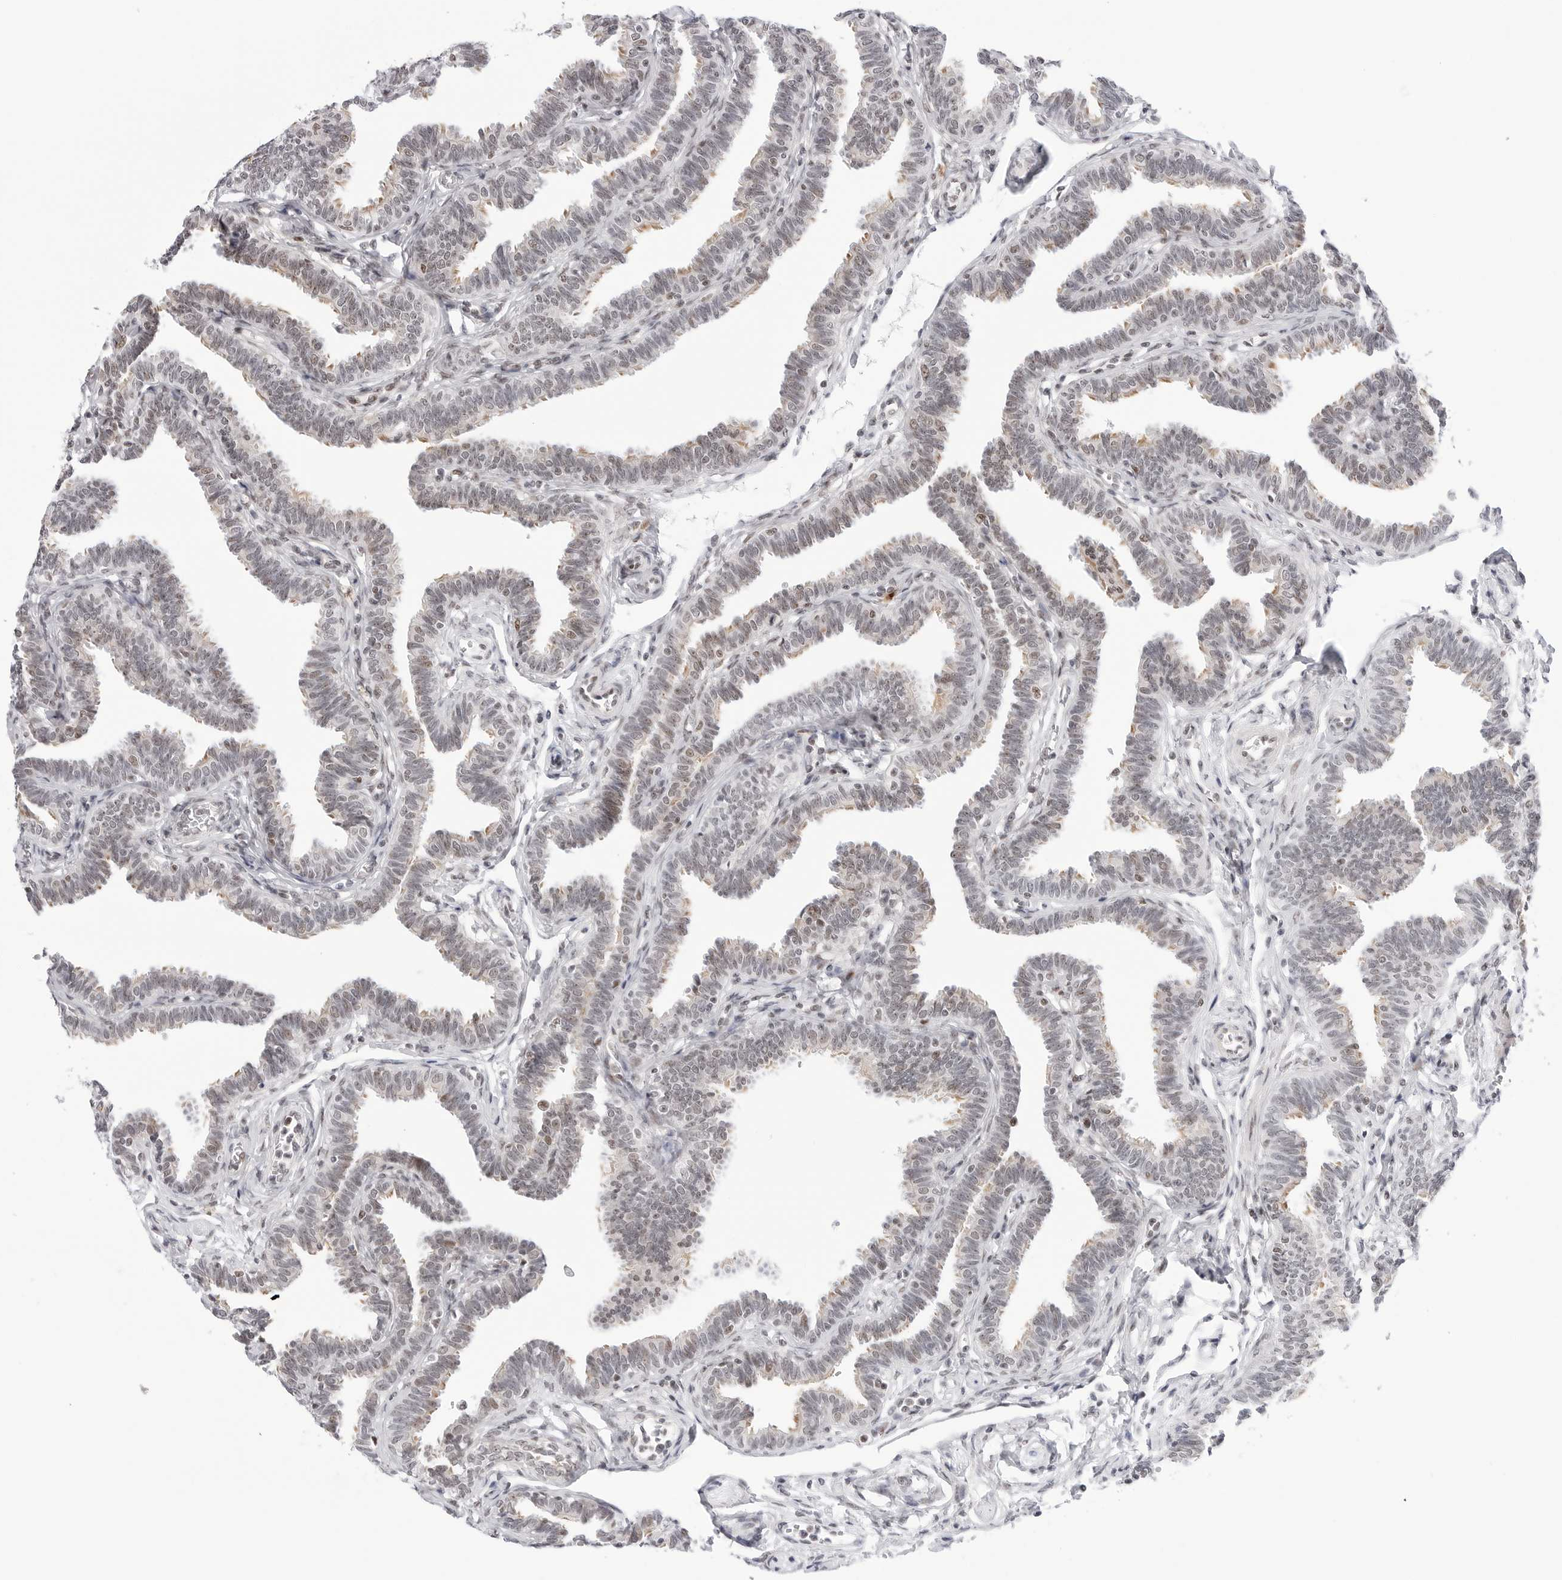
{"staining": {"intensity": "weak", "quantity": "25%-75%", "location": "cytoplasmic/membranous,nuclear"}, "tissue": "fallopian tube", "cell_type": "Glandular cells", "image_type": "normal", "snomed": [{"axis": "morphology", "description": "Normal tissue, NOS"}, {"axis": "topography", "description": "Fallopian tube"}, {"axis": "topography", "description": "Ovary"}], "caption": "Fallopian tube stained with immunohistochemistry (IHC) exhibits weak cytoplasmic/membranous,nuclear expression in approximately 25%-75% of glandular cells.", "gene": "C1orf162", "patient": {"sex": "female", "age": 23}}